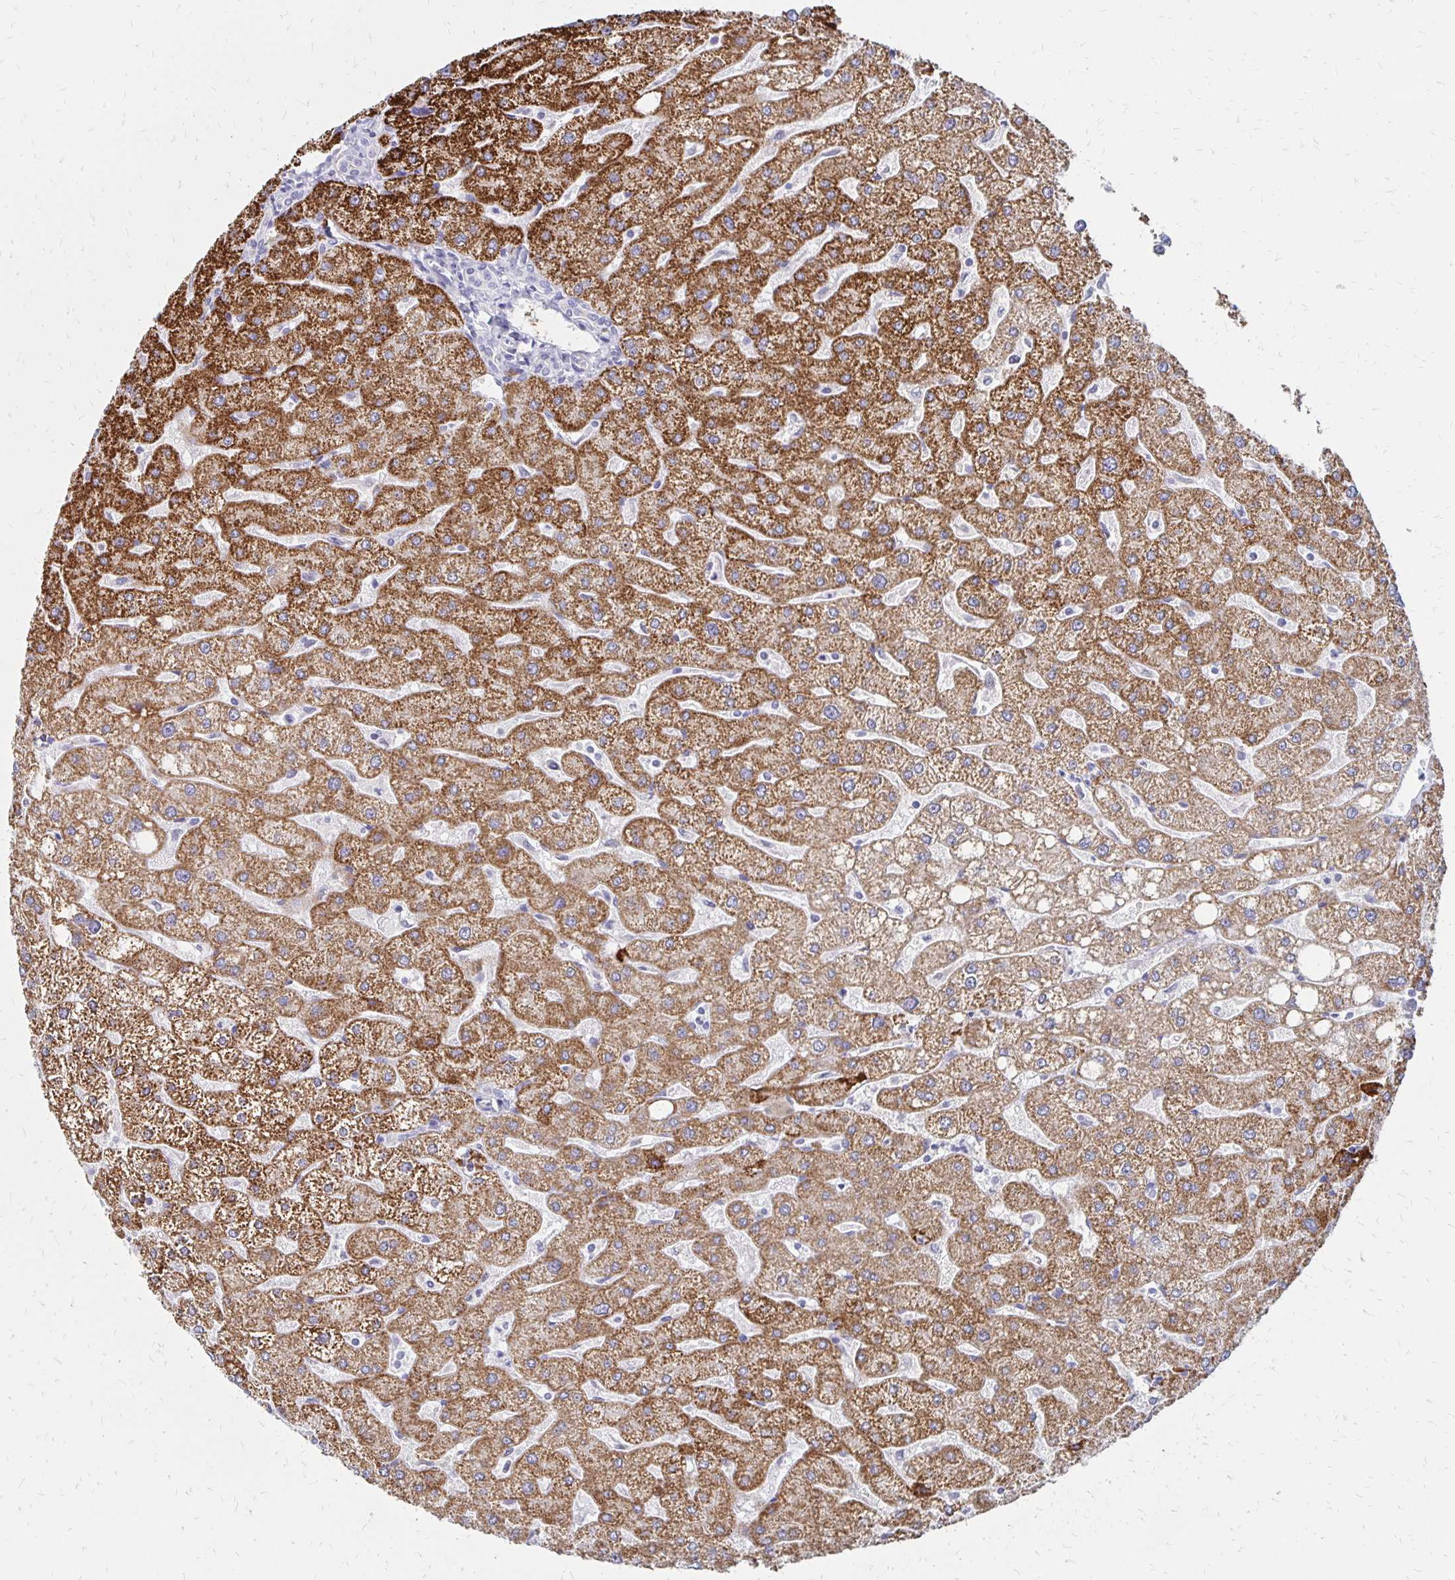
{"staining": {"intensity": "negative", "quantity": "none", "location": "none"}, "tissue": "liver", "cell_type": "Cholangiocytes", "image_type": "normal", "snomed": [{"axis": "morphology", "description": "Normal tissue, NOS"}, {"axis": "topography", "description": "Liver"}], "caption": "A micrograph of human liver is negative for staining in cholangiocytes. (Stains: DAB (3,3'-diaminobenzidine) immunohistochemistry with hematoxylin counter stain, Microscopy: brightfield microscopy at high magnification).", "gene": "ATOSB", "patient": {"sex": "male", "age": 67}}